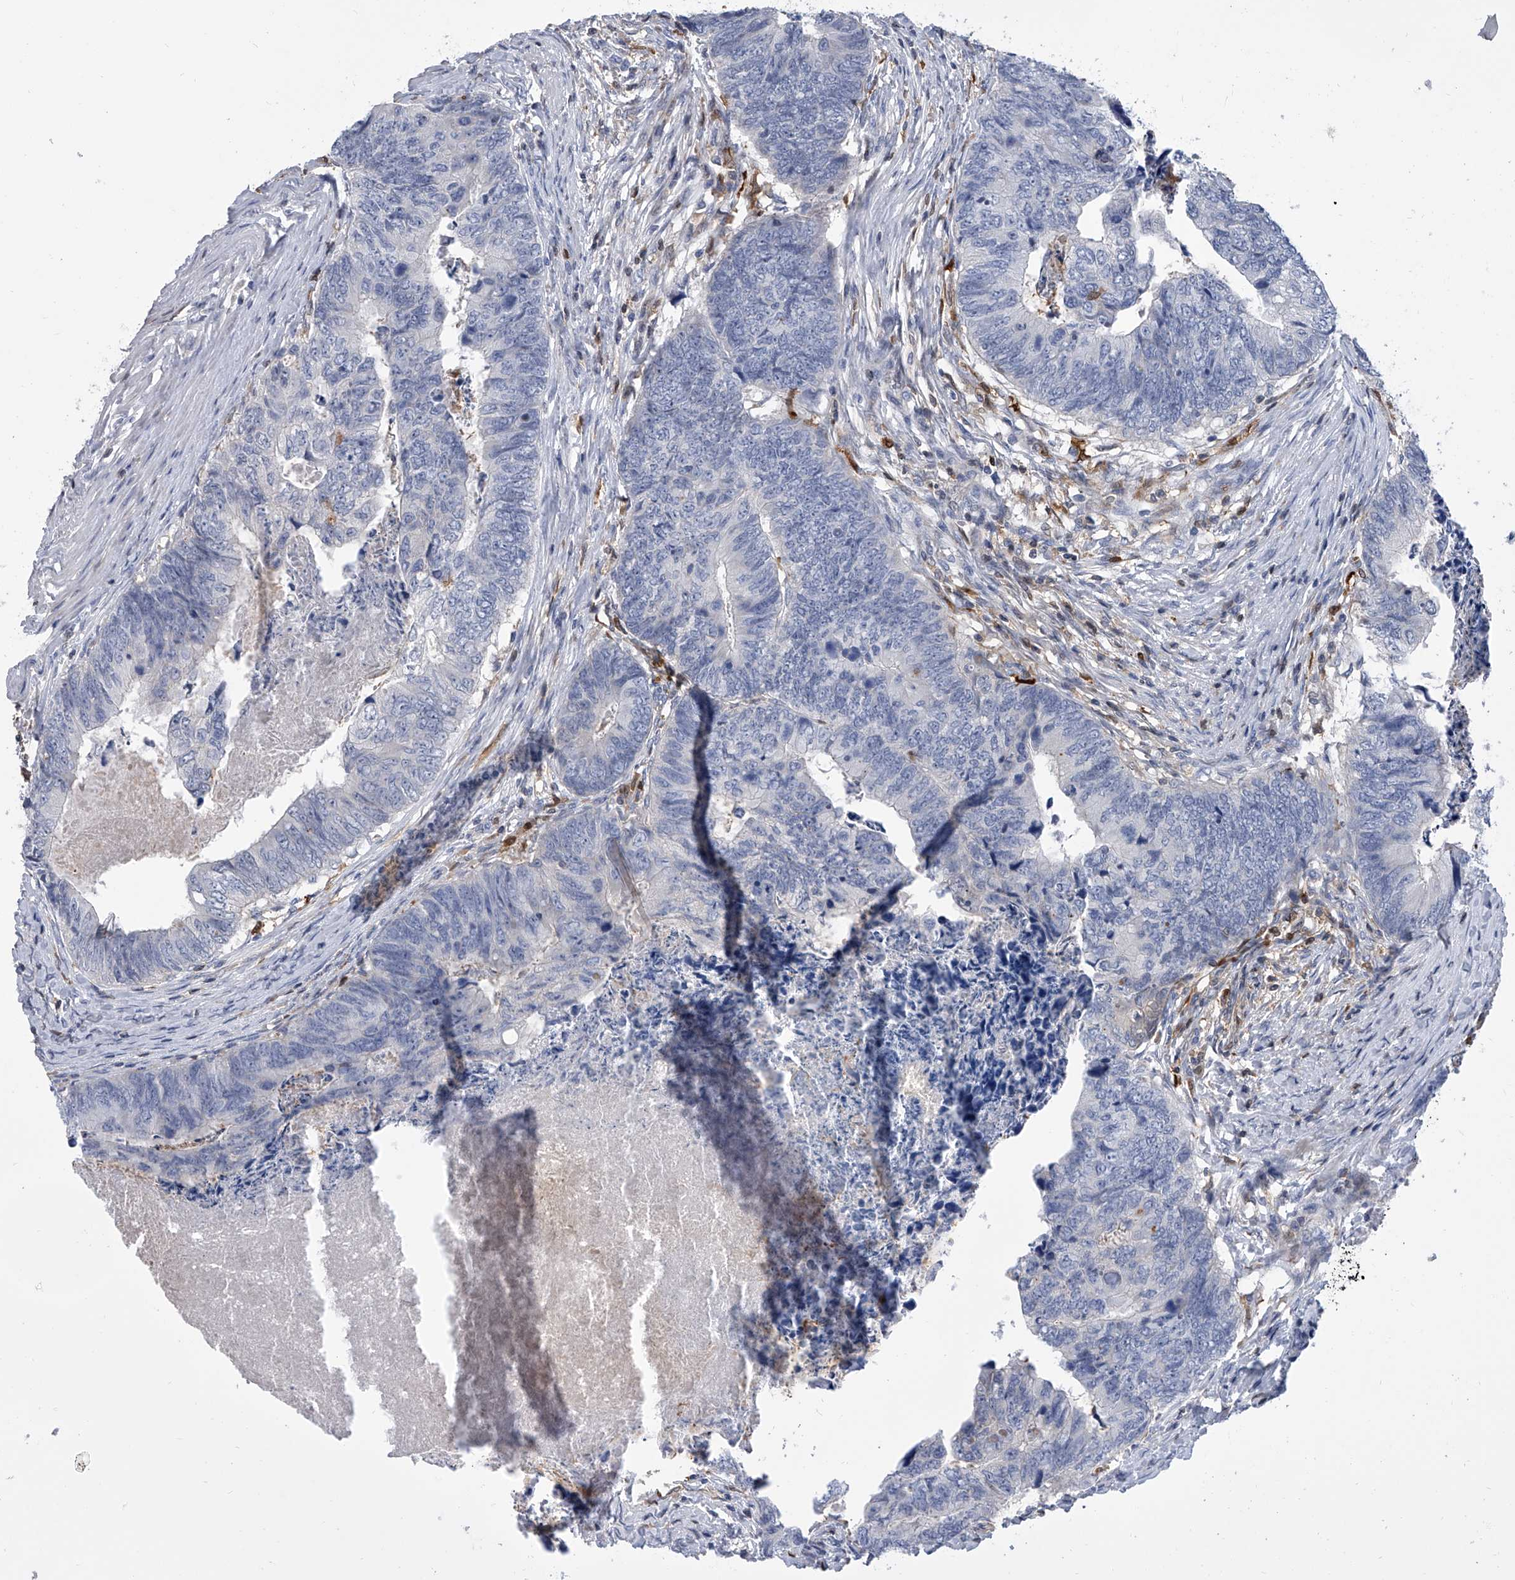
{"staining": {"intensity": "negative", "quantity": "none", "location": "none"}, "tissue": "colorectal cancer", "cell_type": "Tumor cells", "image_type": "cancer", "snomed": [{"axis": "morphology", "description": "Adenocarcinoma, NOS"}, {"axis": "topography", "description": "Colon"}], "caption": "The micrograph displays no staining of tumor cells in colorectal cancer.", "gene": "SERPINB9", "patient": {"sex": "female", "age": 67}}